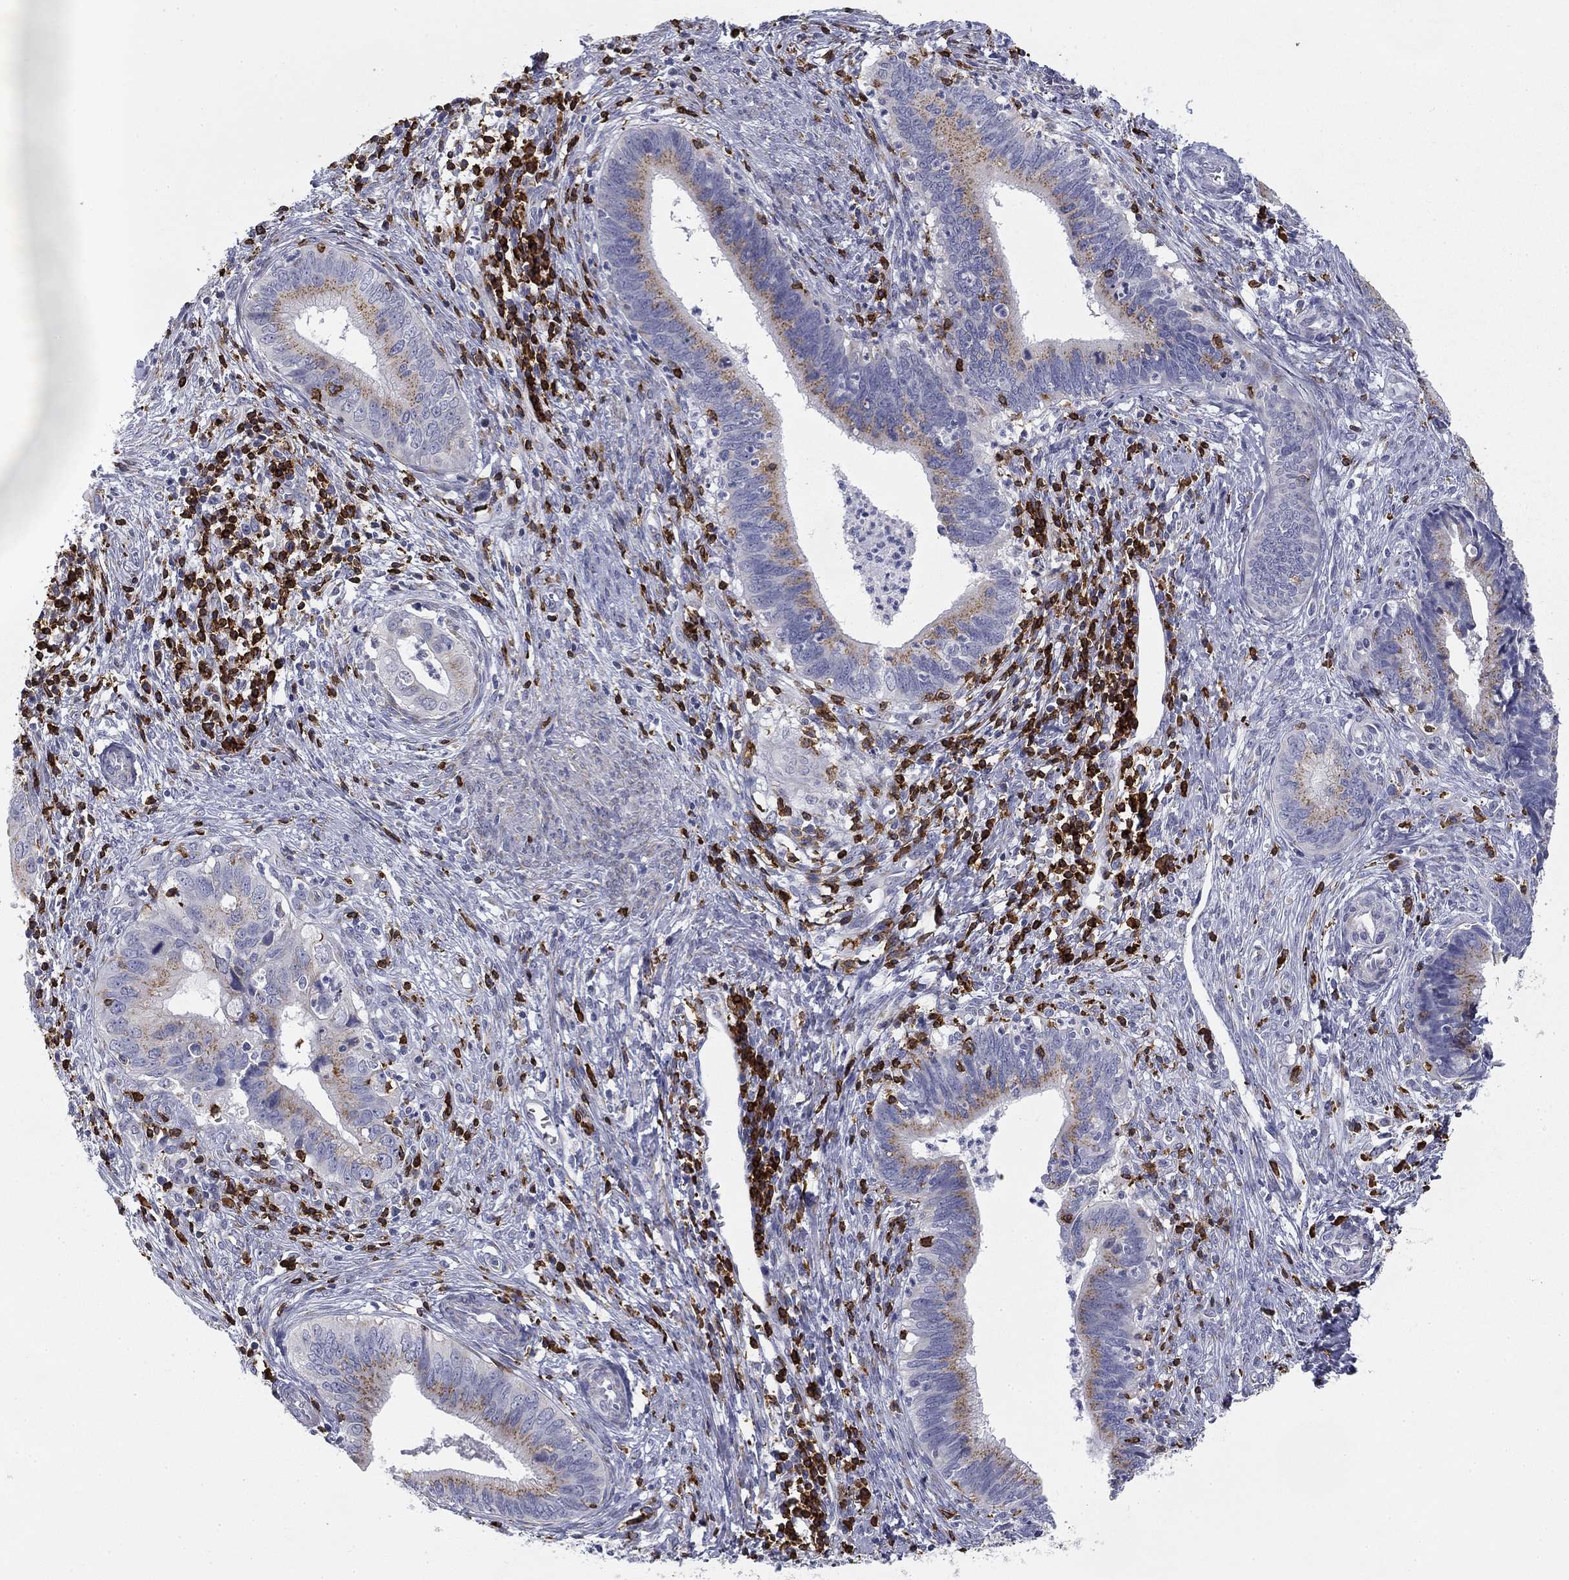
{"staining": {"intensity": "weak", "quantity": "25%-75%", "location": "cytoplasmic/membranous"}, "tissue": "cervical cancer", "cell_type": "Tumor cells", "image_type": "cancer", "snomed": [{"axis": "morphology", "description": "Adenocarcinoma, NOS"}, {"axis": "topography", "description": "Cervix"}], "caption": "Human adenocarcinoma (cervical) stained for a protein (brown) exhibits weak cytoplasmic/membranous positive staining in approximately 25%-75% of tumor cells.", "gene": "TRAT1", "patient": {"sex": "female", "age": 42}}